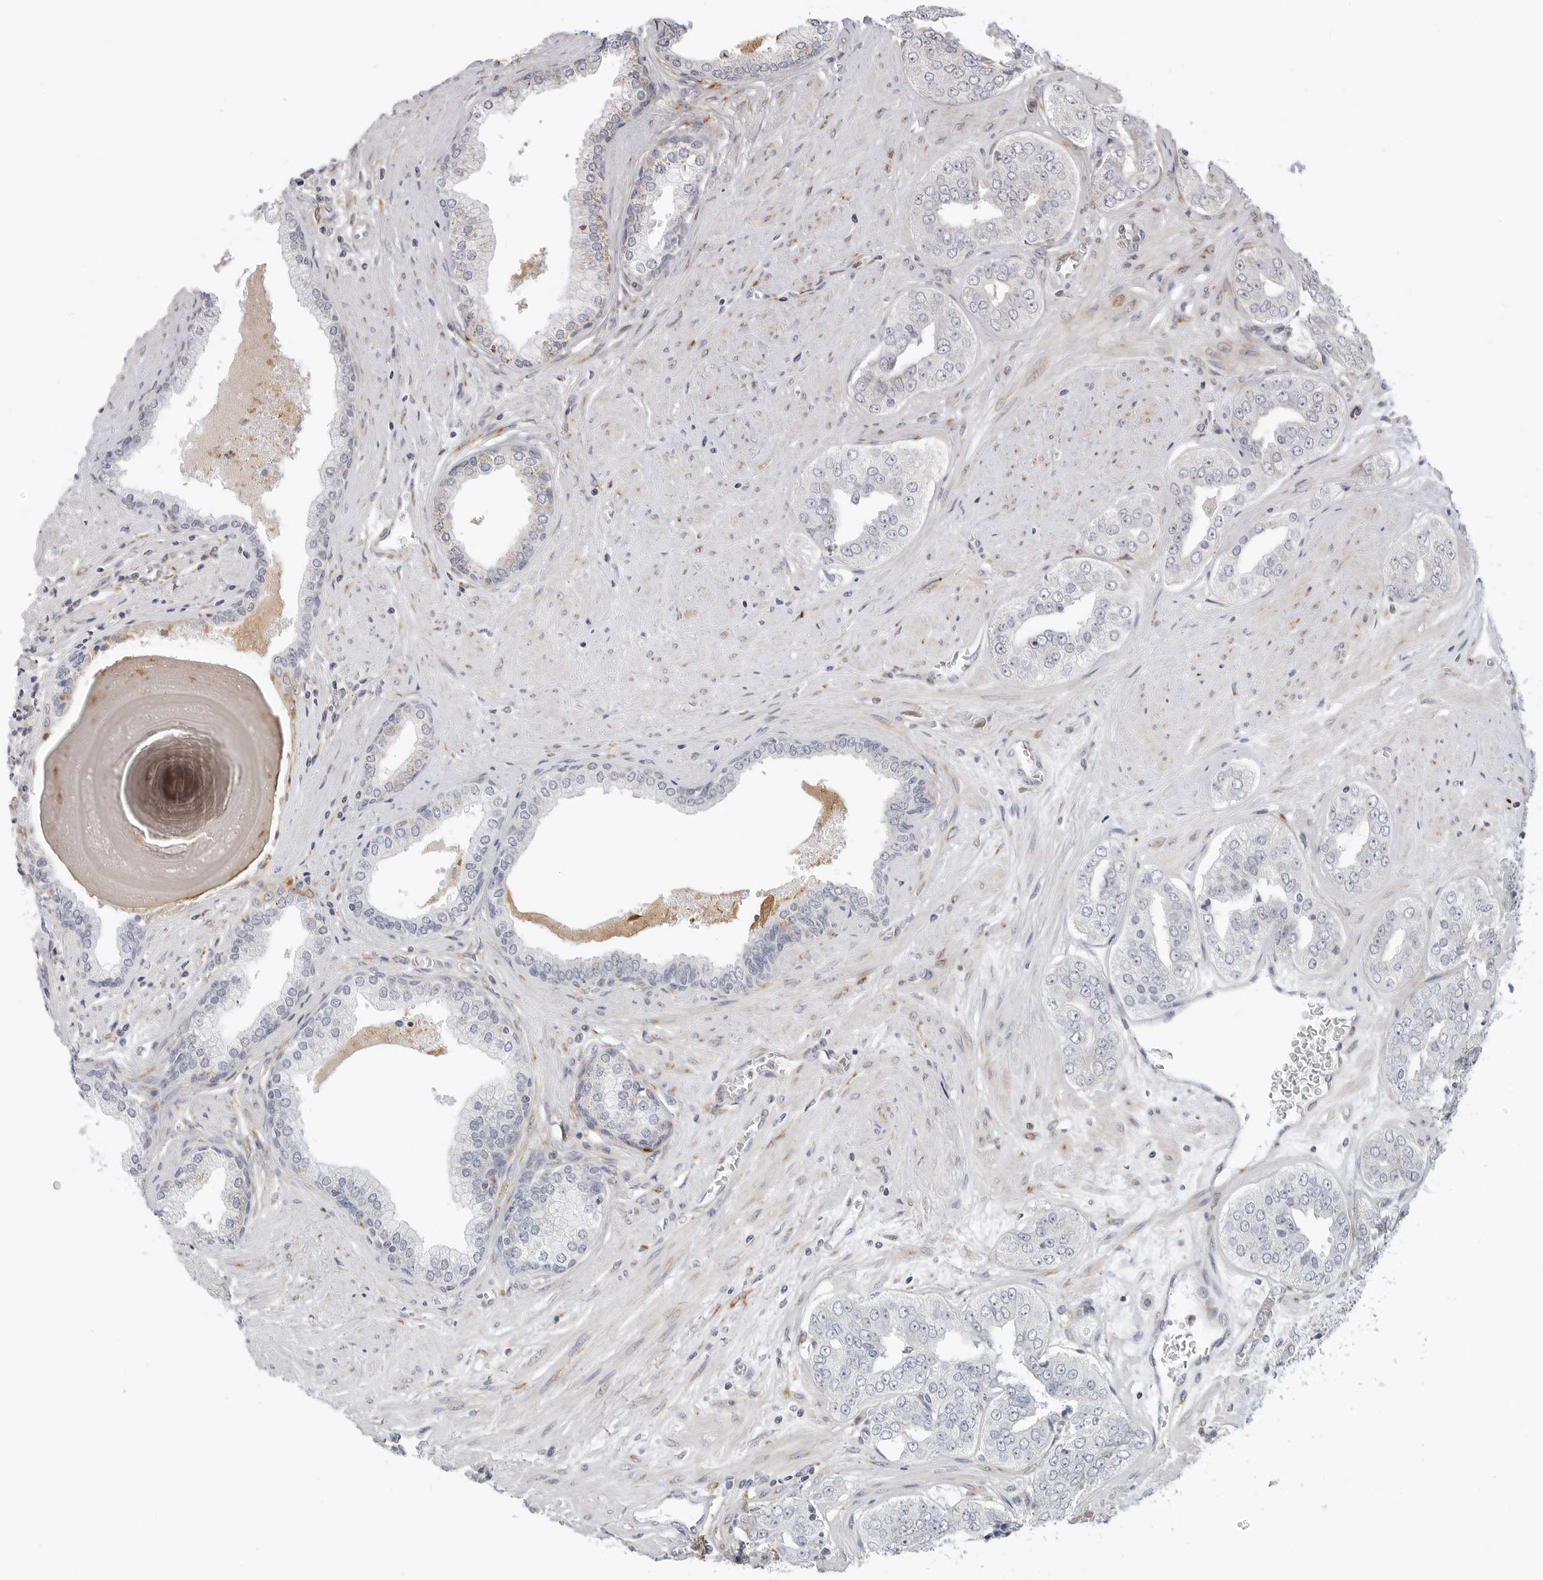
{"staining": {"intensity": "negative", "quantity": "none", "location": "none"}, "tissue": "prostate cancer", "cell_type": "Tumor cells", "image_type": "cancer", "snomed": [{"axis": "morphology", "description": "Adenocarcinoma, High grade"}, {"axis": "topography", "description": "Prostate"}], "caption": "This is an IHC image of prostate cancer. There is no expression in tumor cells.", "gene": "C1QTNF1", "patient": {"sex": "male", "age": 71}}